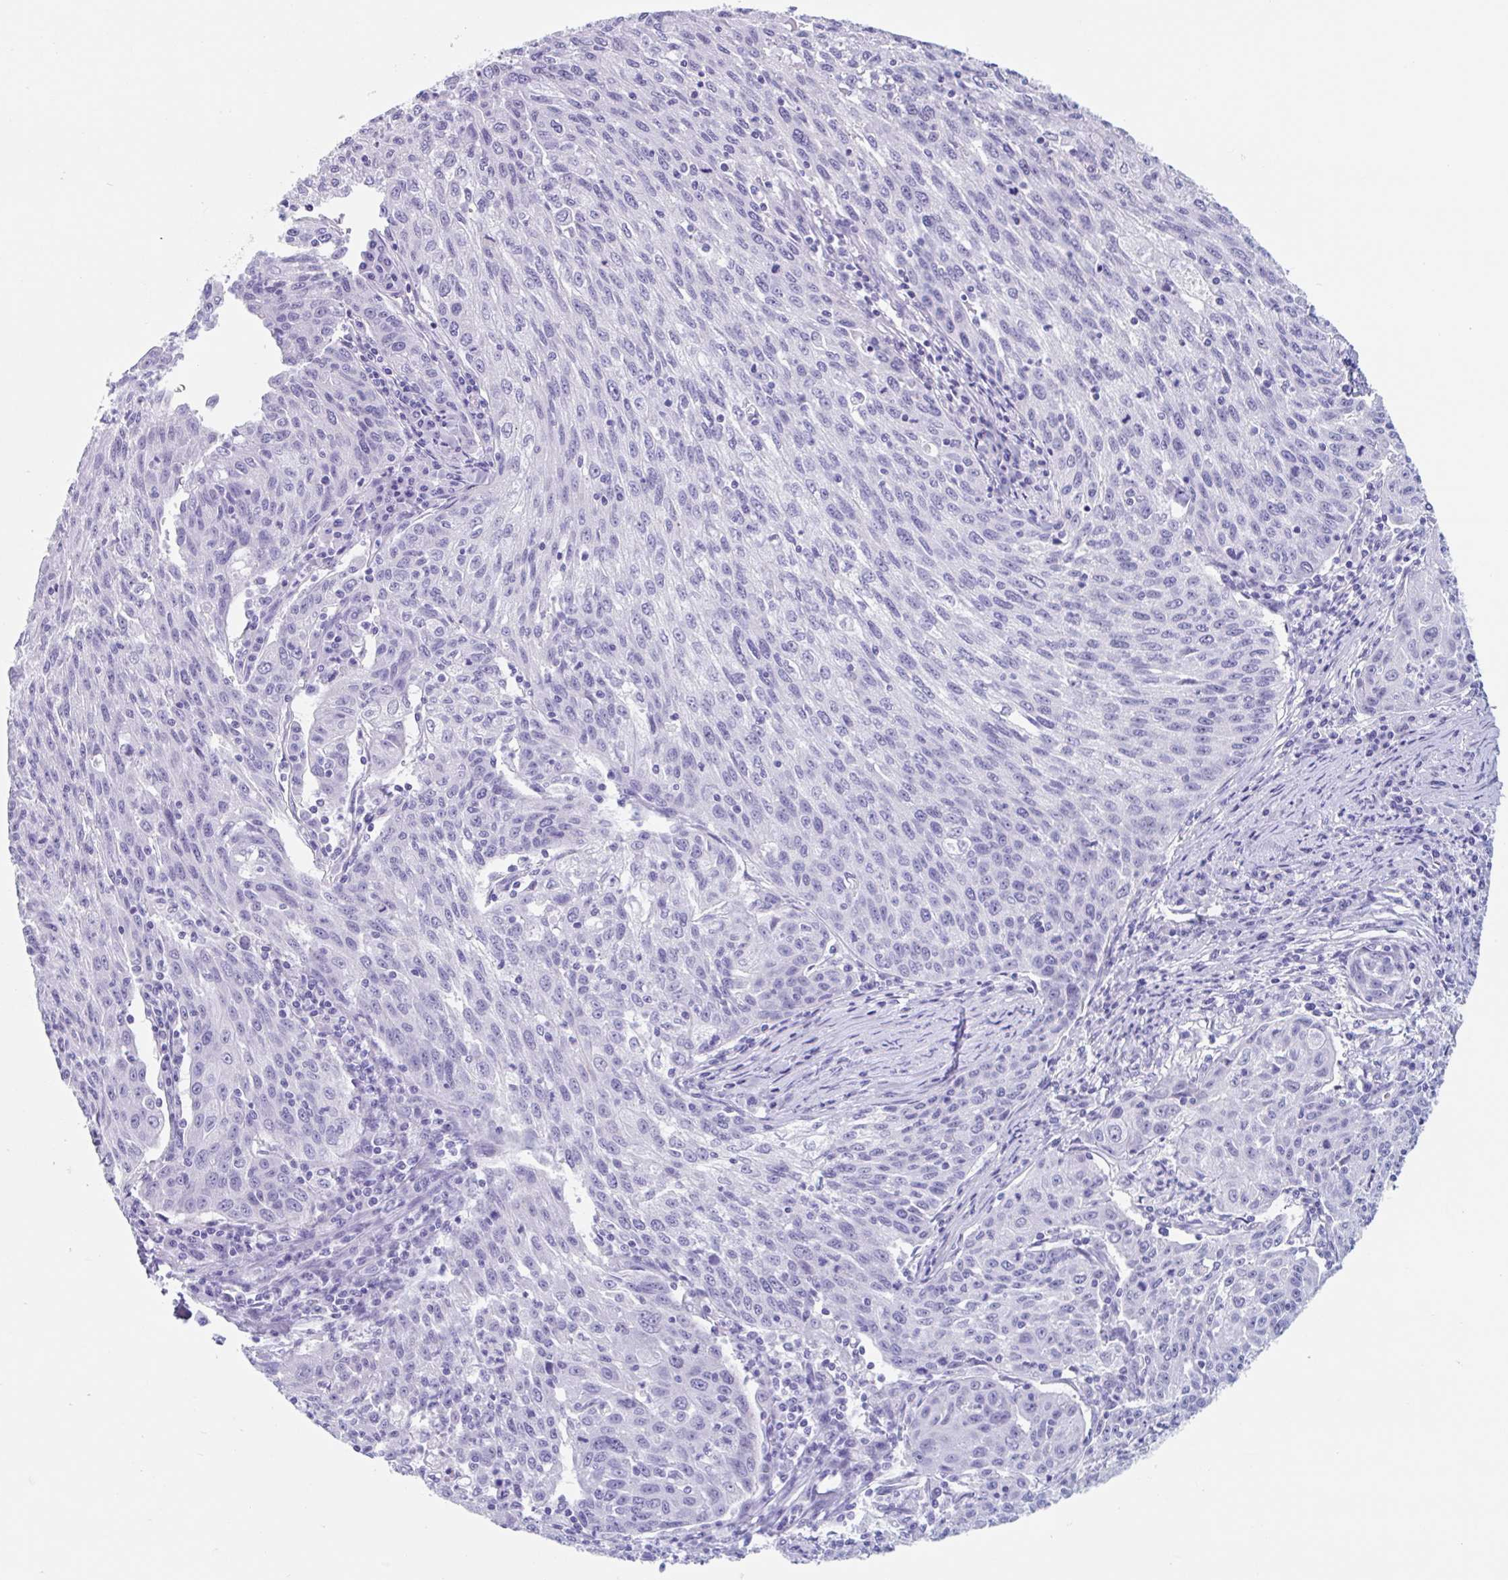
{"staining": {"intensity": "negative", "quantity": "none", "location": "none"}, "tissue": "lung cancer", "cell_type": "Tumor cells", "image_type": "cancer", "snomed": [{"axis": "morphology", "description": "Squamous cell carcinoma, NOS"}, {"axis": "morphology", "description": "Squamous cell carcinoma, metastatic, NOS"}, {"axis": "topography", "description": "Bronchus"}, {"axis": "topography", "description": "Lung"}], "caption": "DAB (3,3'-diaminobenzidine) immunohistochemical staining of lung cancer shows no significant positivity in tumor cells. The staining is performed using DAB brown chromogen with nuclei counter-stained in using hematoxylin.", "gene": "CPTP", "patient": {"sex": "male", "age": 62}}